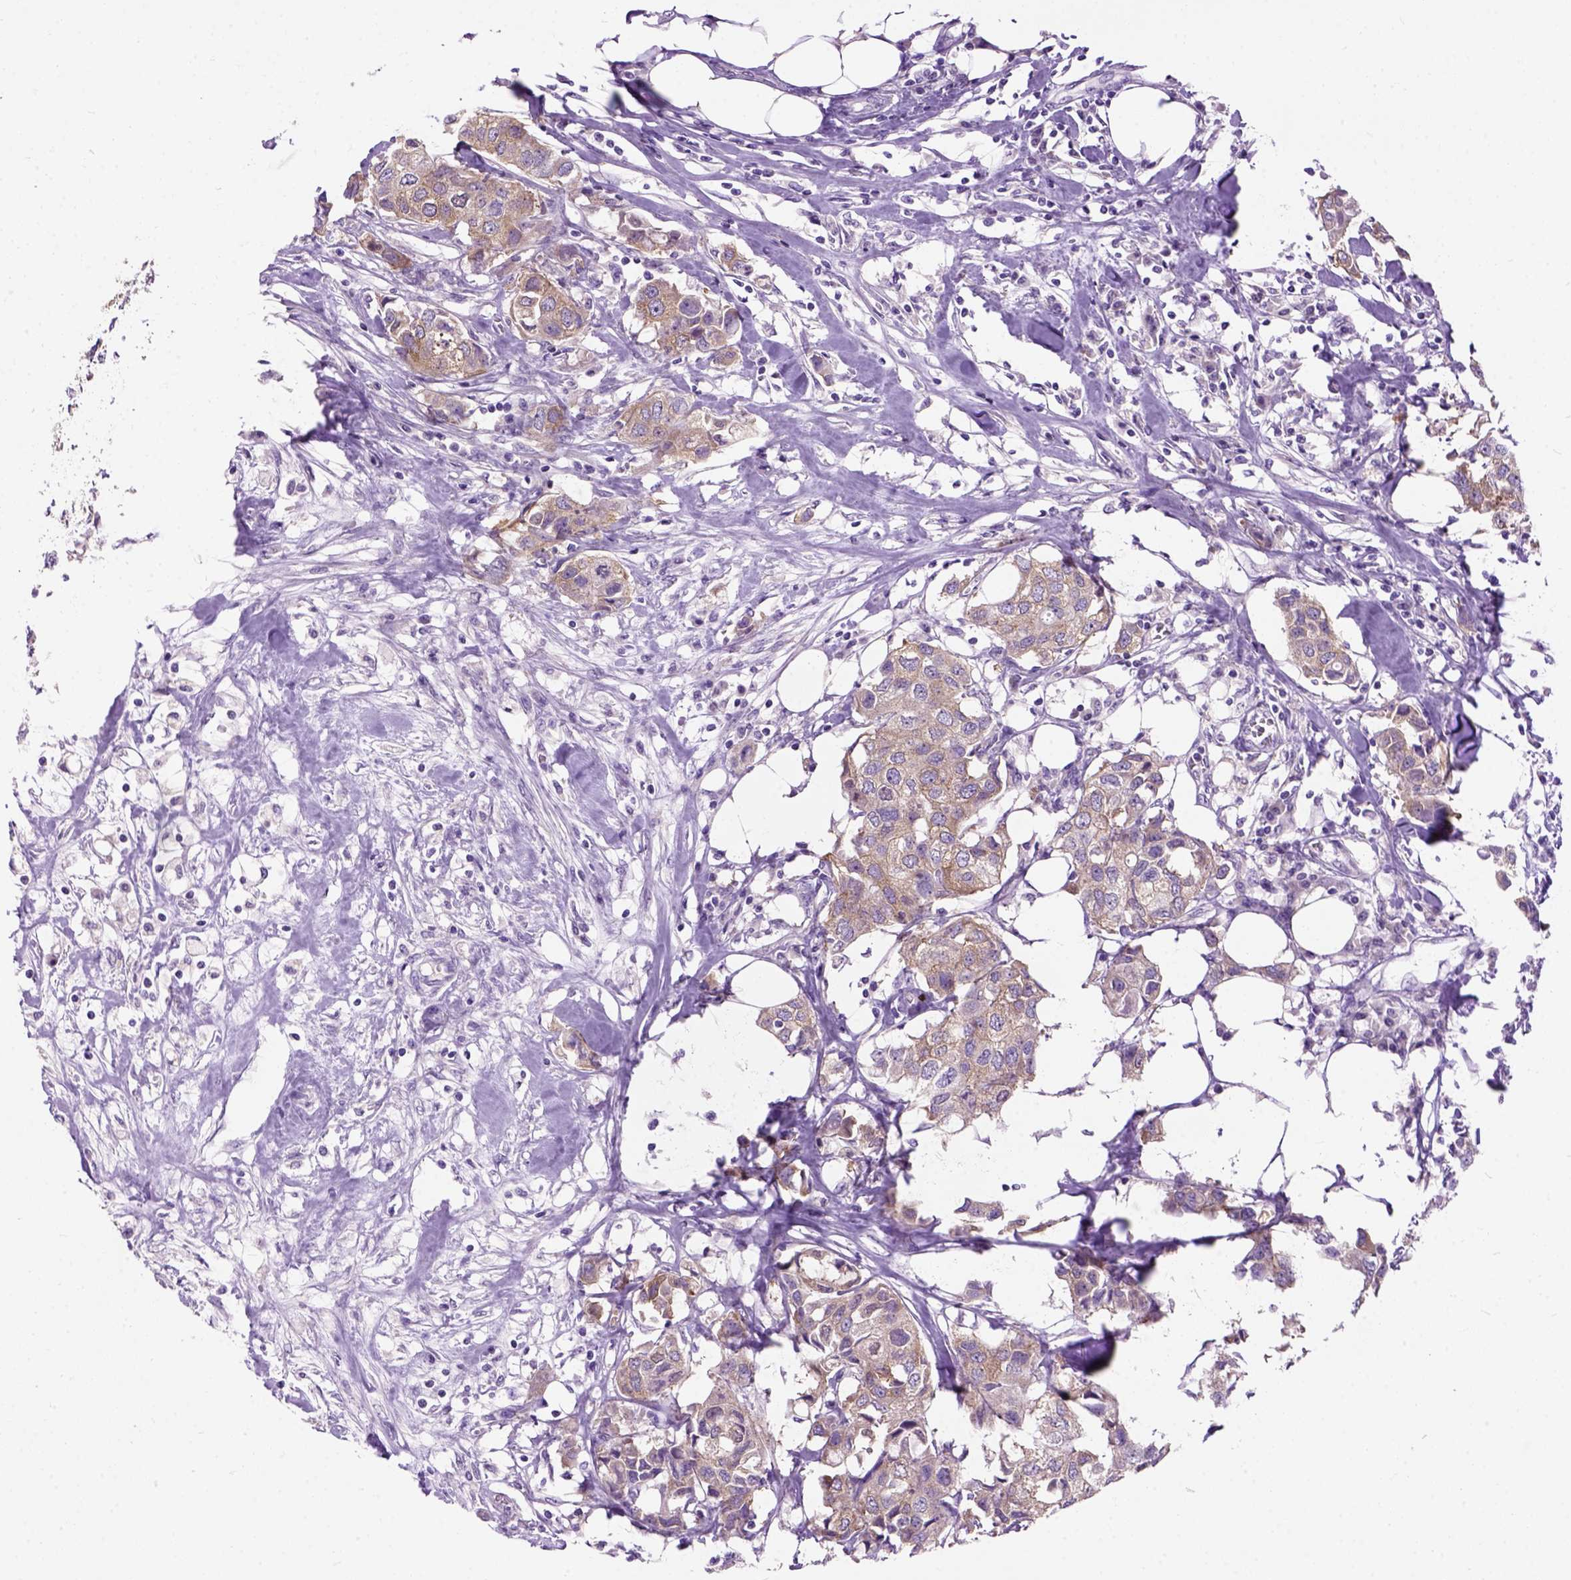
{"staining": {"intensity": "moderate", "quantity": ">75%", "location": "cytoplasmic/membranous"}, "tissue": "breast cancer", "cell_type": "Tumor cells", "image_type": "cancer", "snomed": [{"axis": "morphology", "description": "Duct carcinoma"}, {"axis": "topography", "description": "Breast"}], "caption": "High-power microscopy captured an immunohistochemistry photomicrograph of breast intraductal carcinoma, revealing moderate cytoplasmic/membranous expression in about >75% of tumor cells.", "gene": "MAPT", "patient": {"sex": "female", "age": 80}}